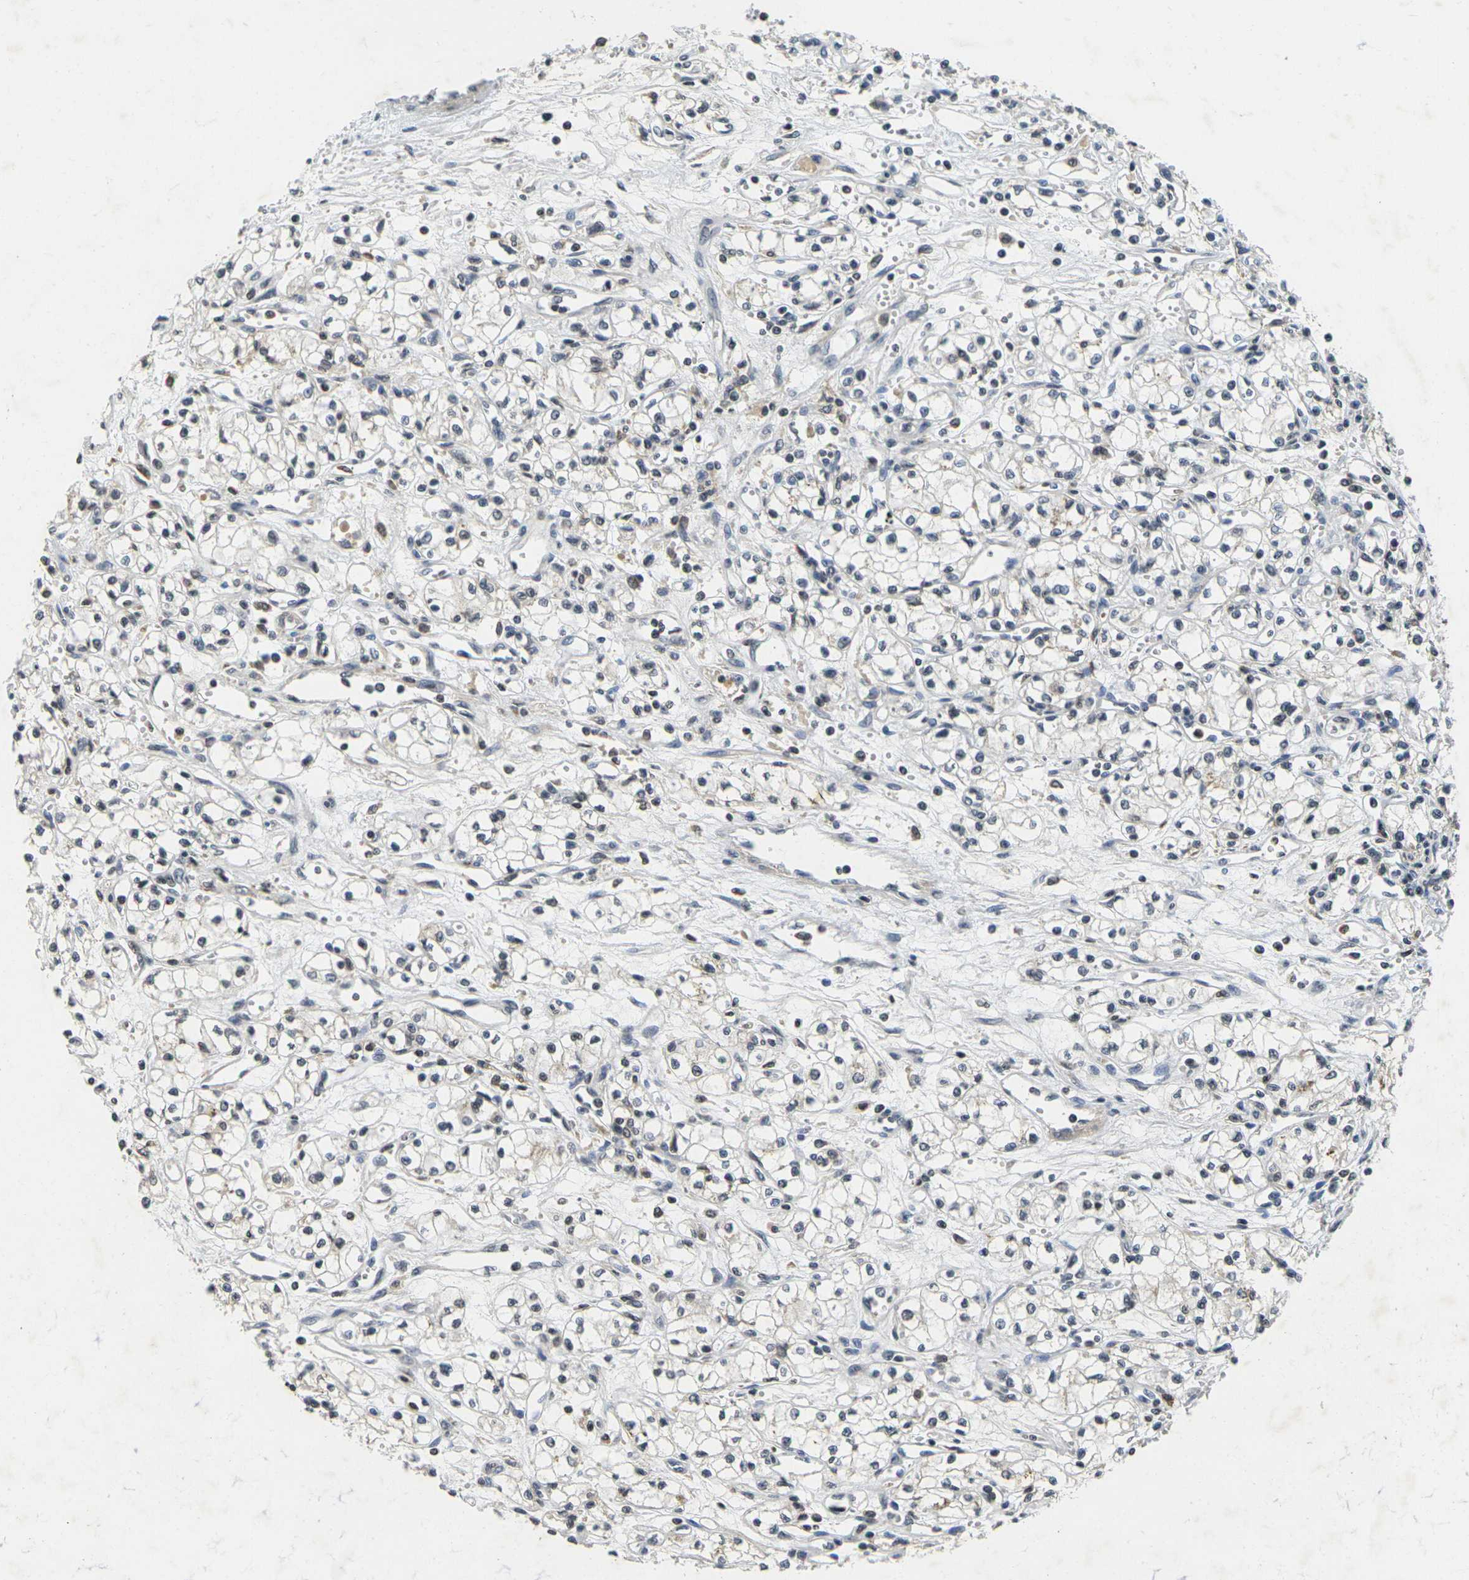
{"staining": {"intensity": "negative", "quantity": "none", "location": "none"}, "tissue": "renal cancer", "cell_type": "Tumor cells", "image_type": "cancer", "snomed": [{"axis": "morphology", "description": "Normal tissue, NOS"}, {"axis": "morphology", "description": "Adenocarcinoma, NOS"}, {"axis": "topography", "description": "Kidney"}], "caption": "This is an immunohistochemistry image of human adenocarcinoma (renal). There is no staining in tumor cells.", "gene": "C1QC", "patient": {"sex": "male", "age": 59}}